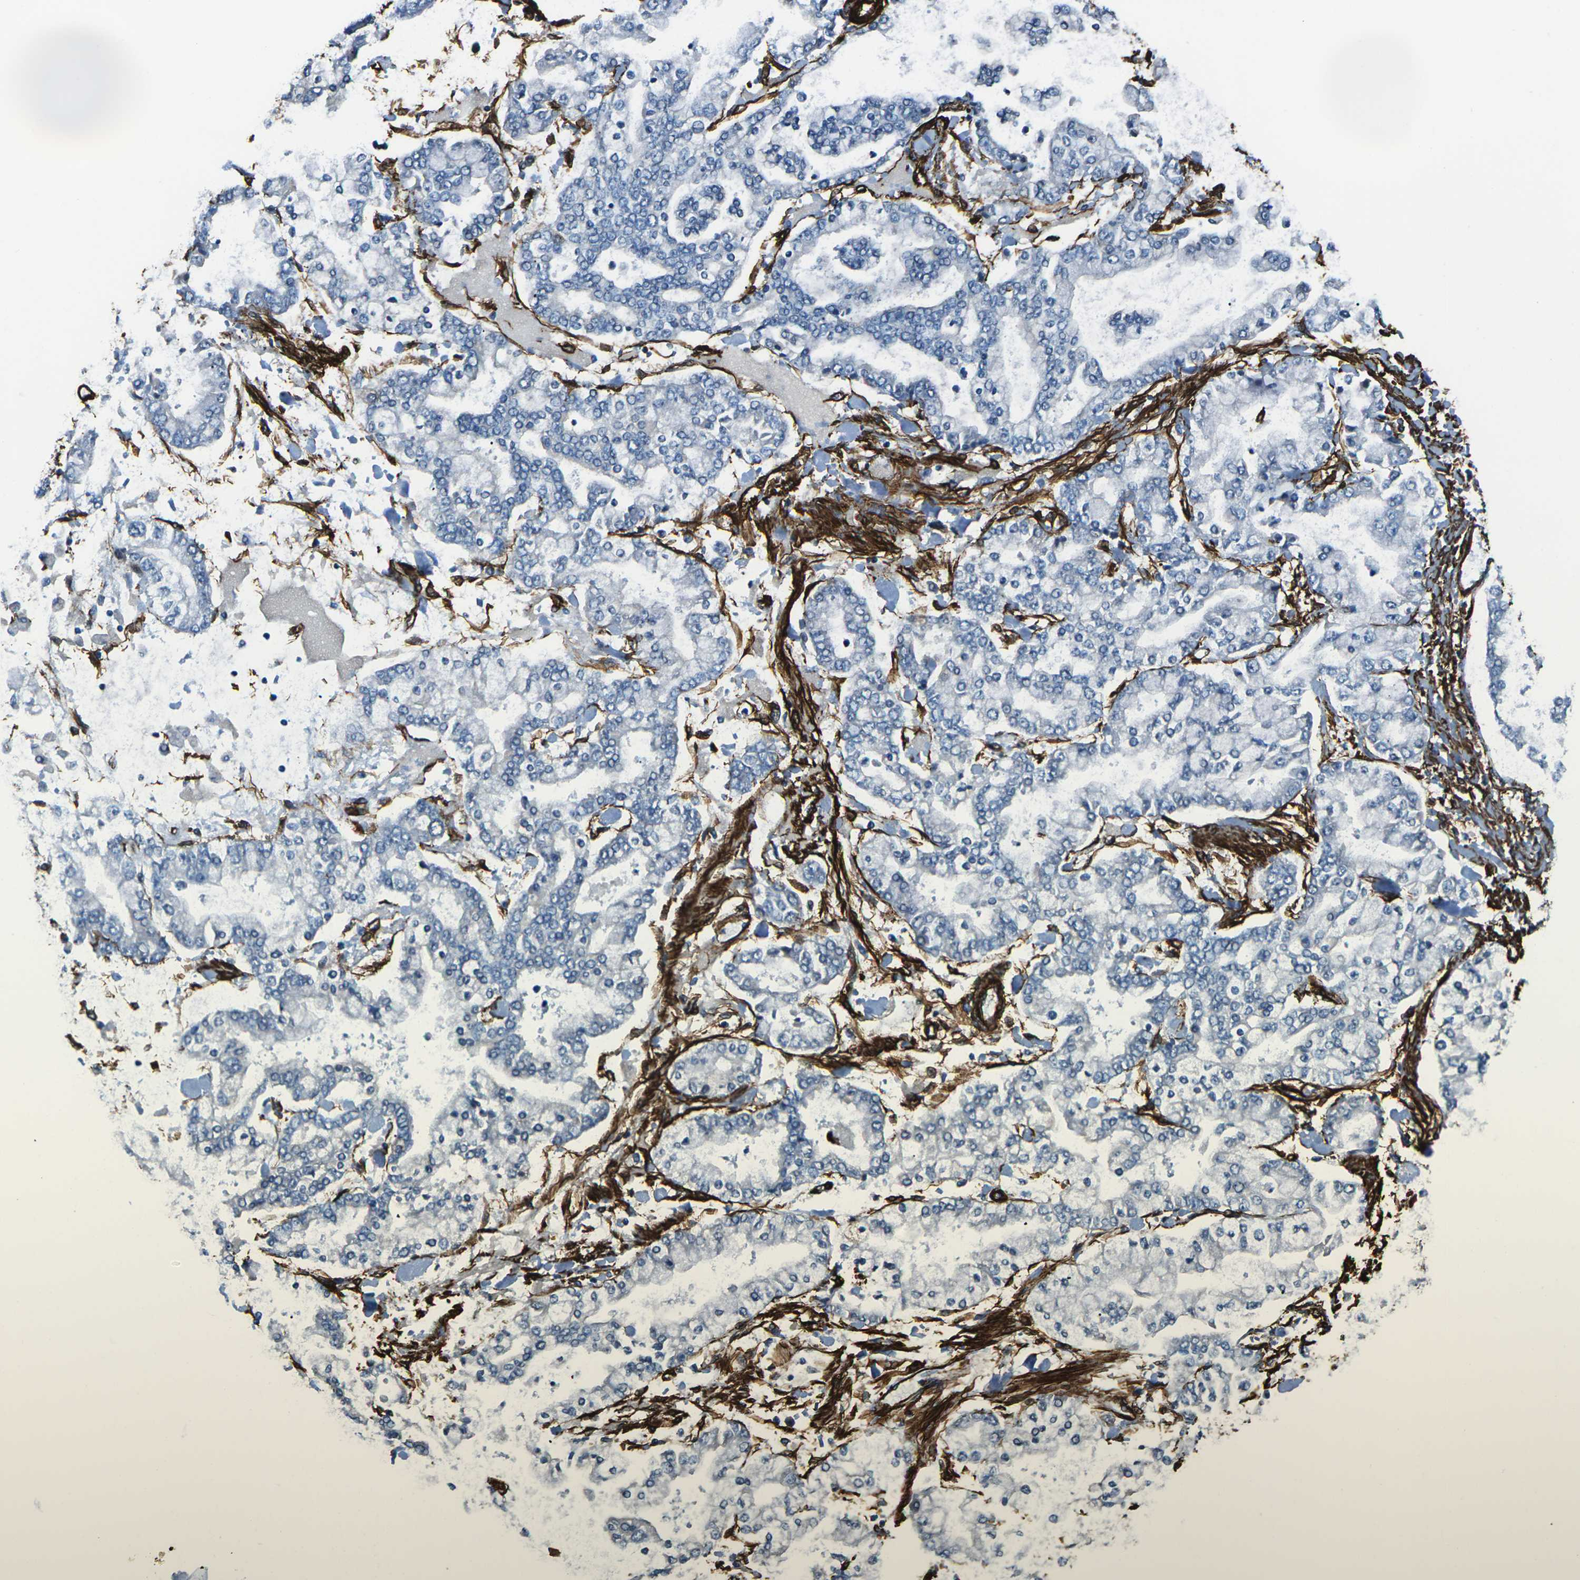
{"staining": {"intensity": "negative", "quantity": "none", "location": "none"}, "tissue": "stomach cancer", "cell_type": "Tumor cells", "image_type": "cancer", "snomed": [{"axis": "morphology", "description": "Normal tissue, NOS"}, {"axis": "morphology", "description": "Adenocarcinoma, NOS"}, {"axis": "topography", "description": "Stomach, upper"}, {"axis": "topography", "description": "Stomach"}], "caption": "The image demonstrates no significant expression in tumor cells of adenocarcinoma (stomach).", "gene": "GRAMD1C", "patient": {"sex": "male", "age": 76}}